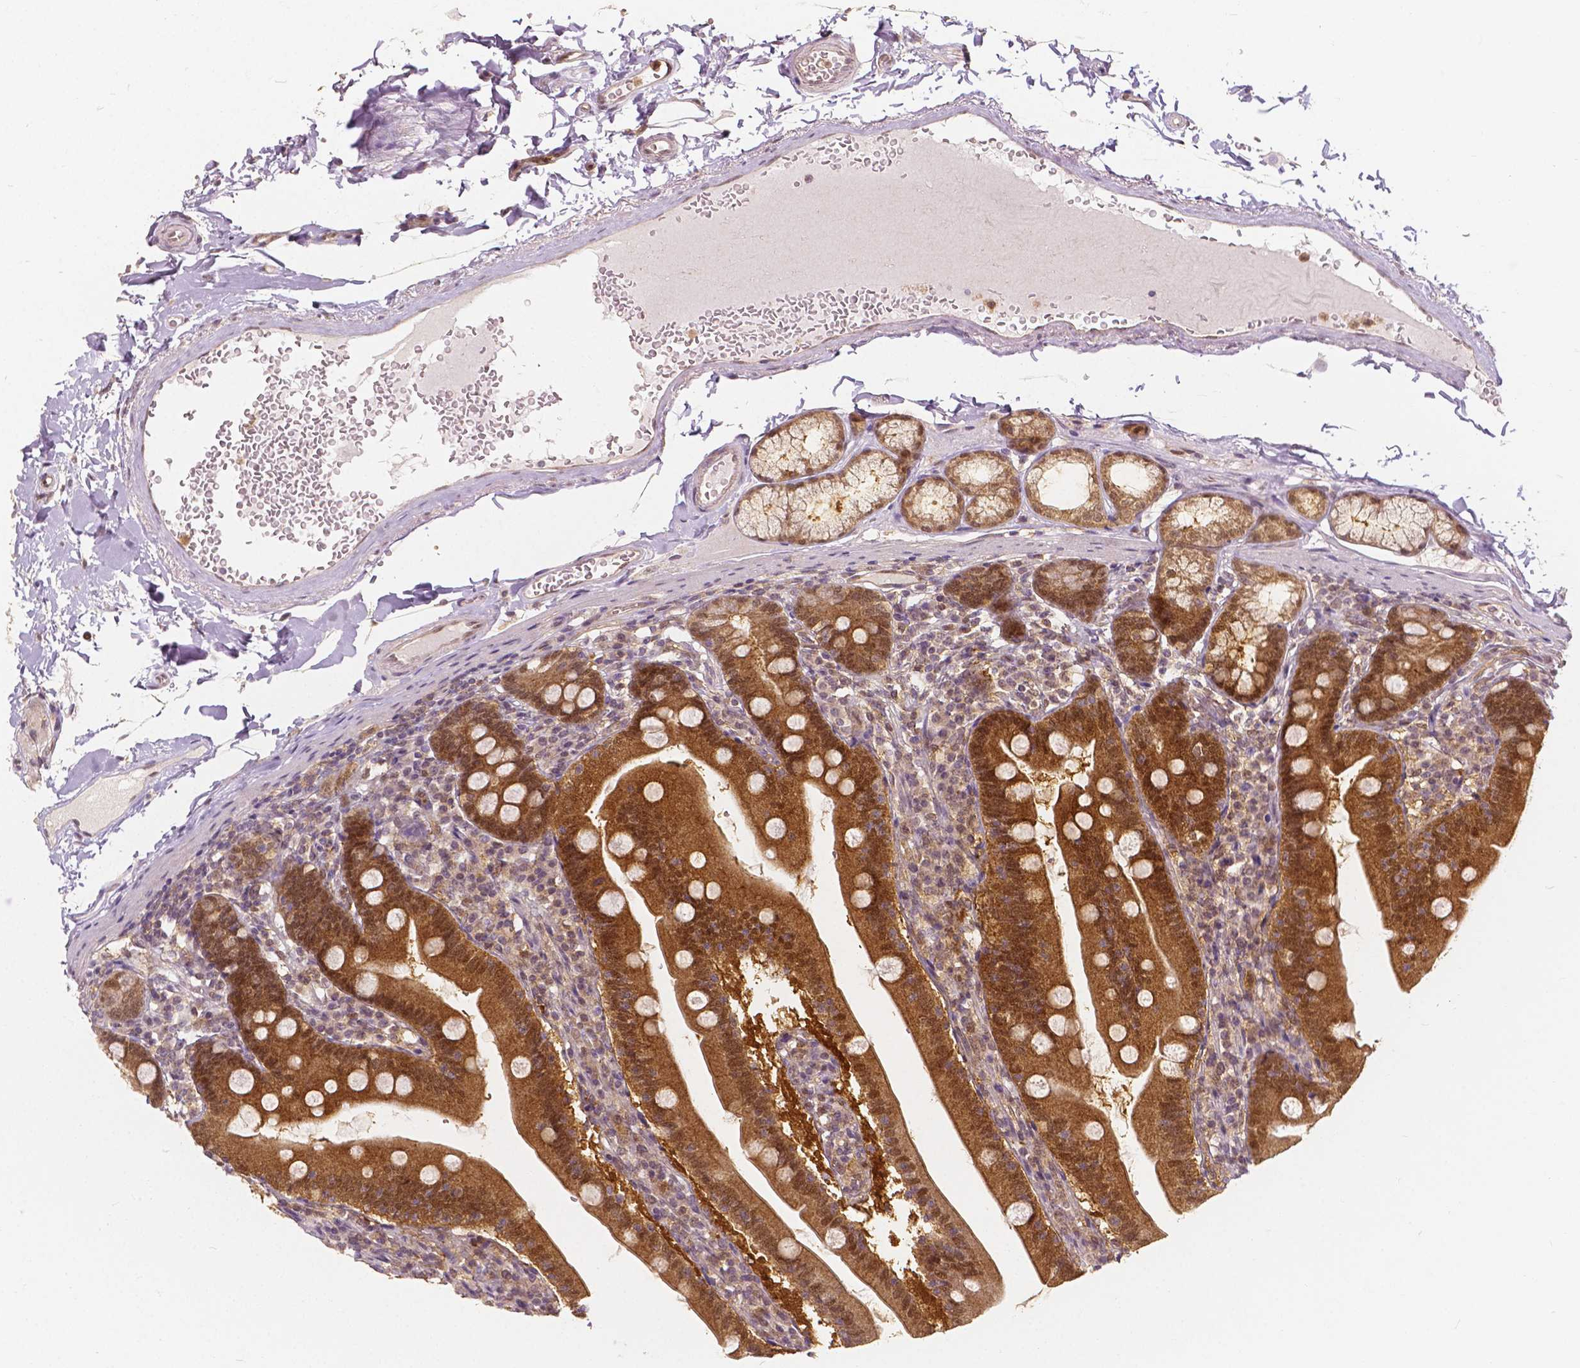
{"staining": {"intensity": "strong", "quantity": ">75%", "location": "cytoplasmic/membranous,nuclear"}, "tissue": "duodenum", "cell_type": "Glandular cells", "image_type": "normal", "snomed": [{"axis": "morphology", "description": "Normal tissue, NOS"}, {"axis": "topography", "description": "Duodenum"}], "caption": "This image reveals IHC staining of normal human duodenum, with high strong cytoplasmic/membranous,nuclear expression in about >75% of glandular cells.", "gene": "NAPRT", "patient": {"sex": "female", "age": 67}}